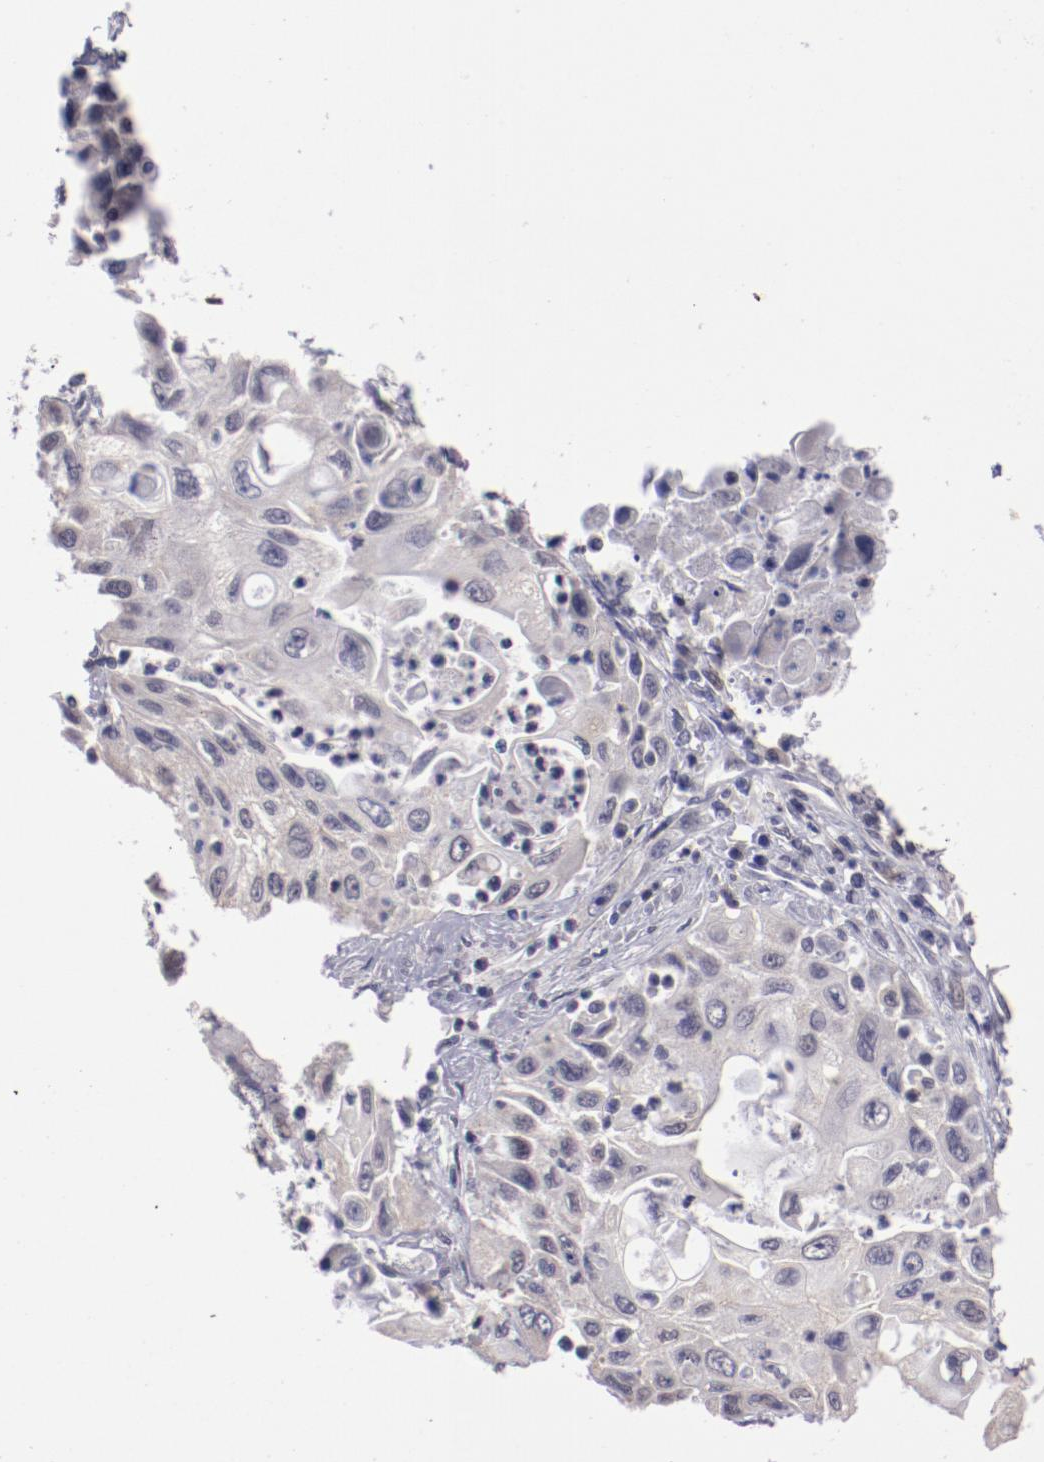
{"staining": {"intensity": "negative", "quantity": "none", "location": "none"}, "tissue": "pancreatic cancer", "cell_type": "Tumor cells", "image_type": "cancer", "snomed": [{"axis": "morphology", "description": "Adenocarcinoma, NOS"}, {"axis": "topography", "description": "Pancreas"}], "caption": "The histopathology image exhibits no significant staining in tumor cells of adenocarcinoma (pancreatic).", "gene": "NRXN3", "patient": {"sex": "male", "age": 70}}